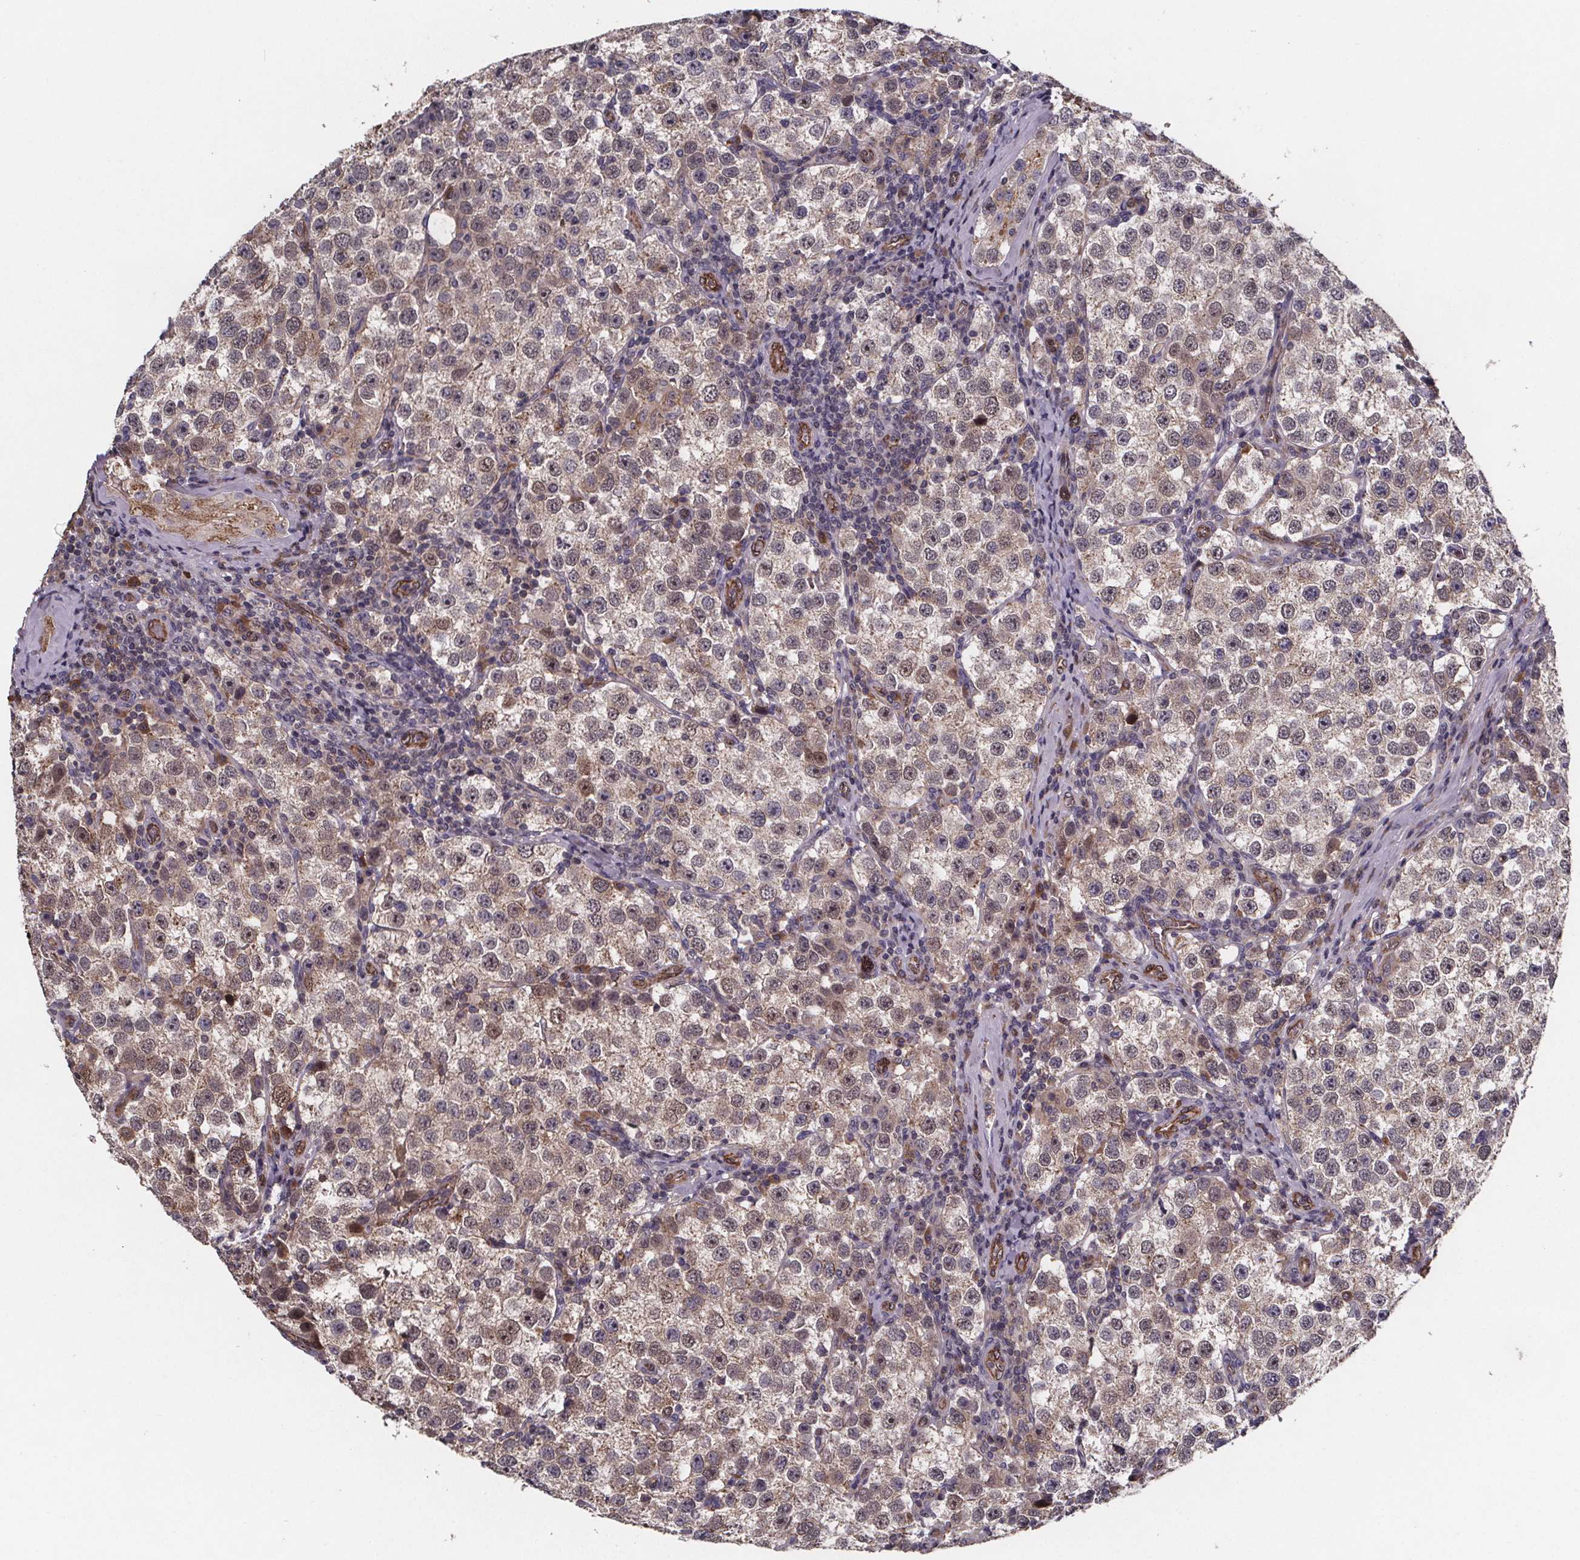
{"staining": {"intensity": "weak", "quantity": "<25%", "location": "nuclear"}, "tissue": "testis cancer", "cell_type": "Tumor cells", "image_type": "cancer", "snomed": [{"axis": "morphology", "description": "Seminoma, NOS"}, {"axis": "topography", "description": "Testis"}], "caption": "There is no significant staining in tumor cells of testis seminoma.", "gene": "FASTKD3", "patient": {"sex": "male", "age": 37}}